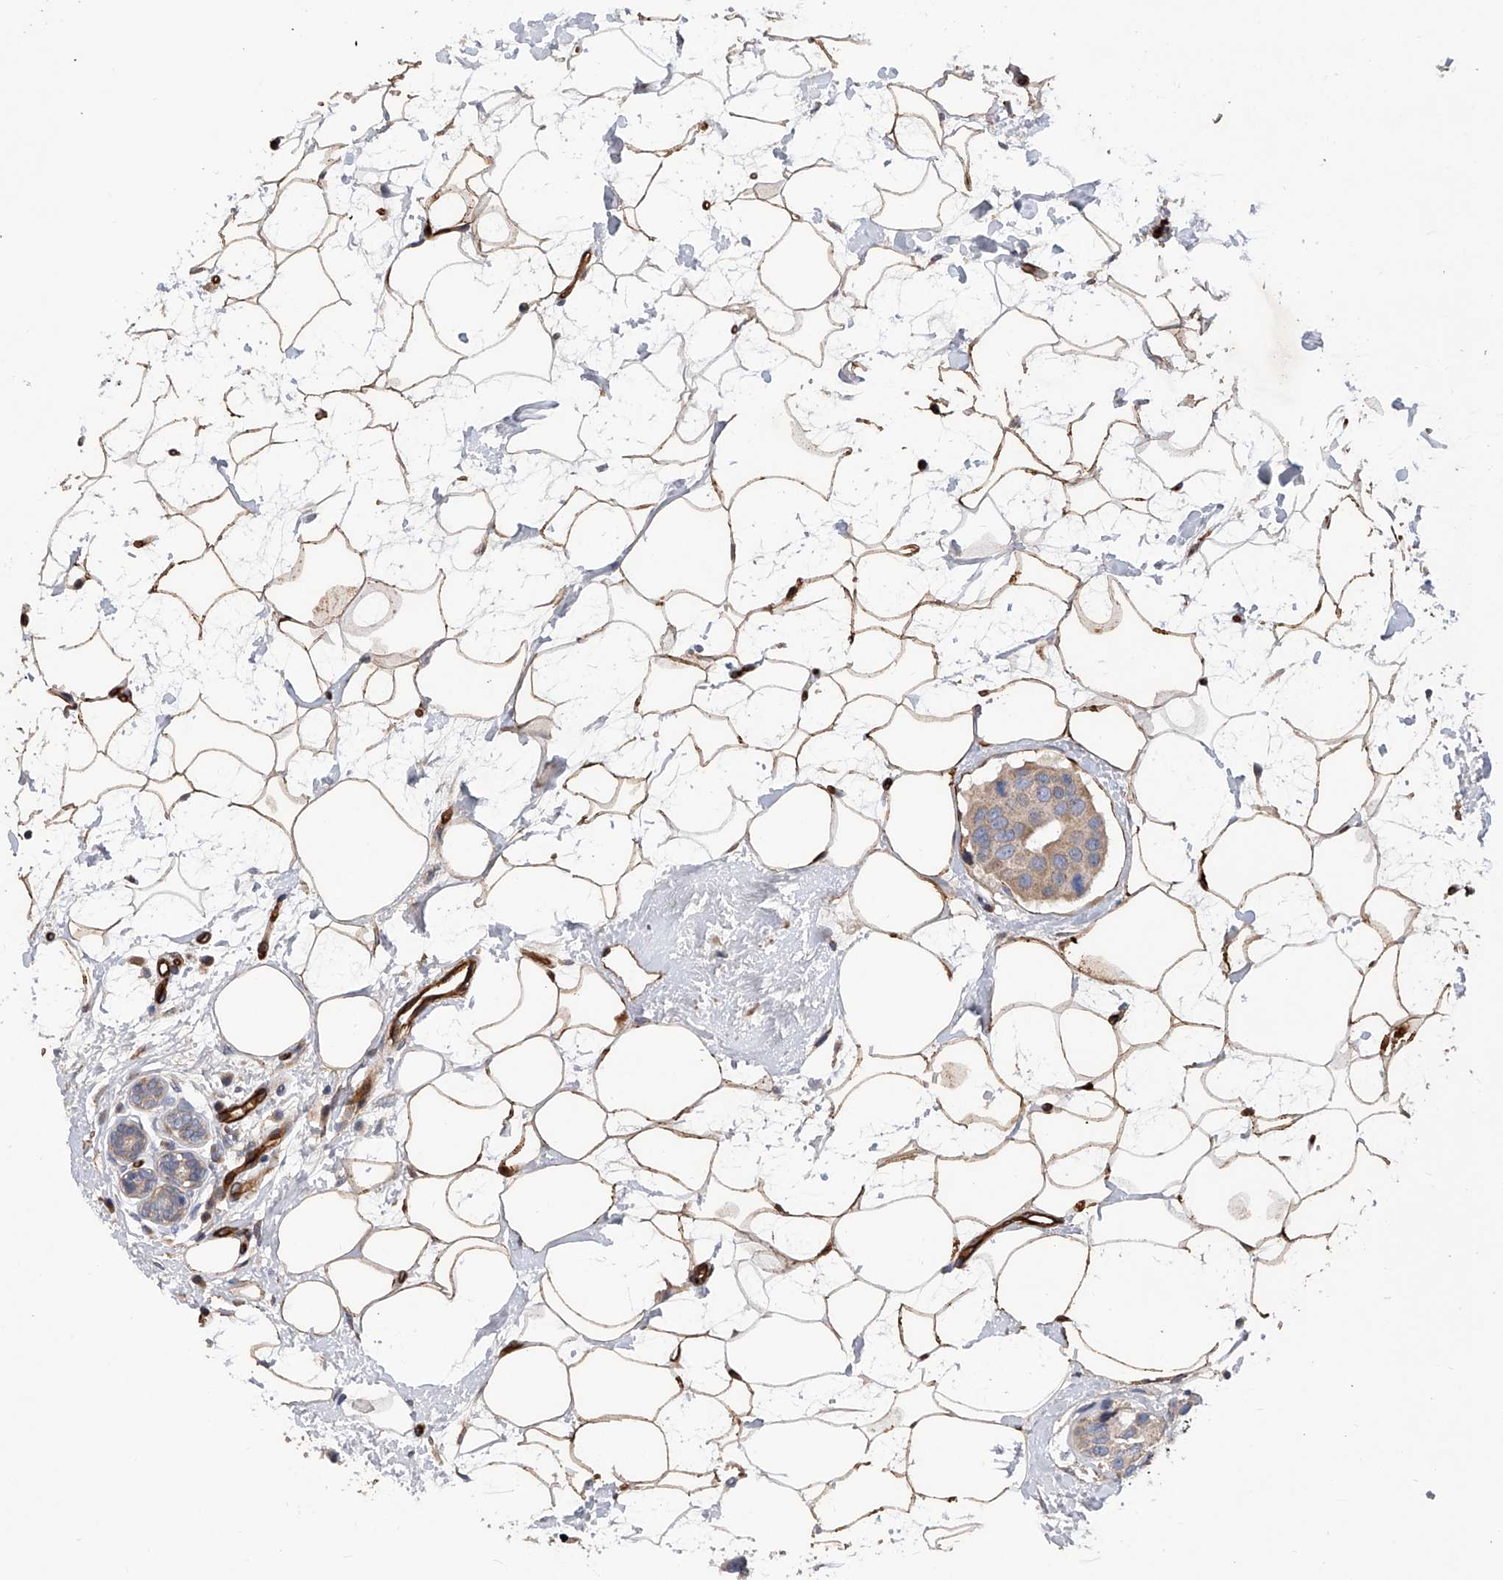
{"staining": {"intensity": "weak", "quantity": "25%-75%", "location": "cytoplasmic/membranous"}, "tissue": "breast cancer", "cell_type": "Tumor cells", "image_type": "cancer", "snomed": [{"axis": "morphology", "description": "Normal tissue, NOS"}, {"axis": "morphology", "description": "Duct carcinoma"}, {"axis": "topography", "description": "Breast"}], "caption": "Weak cytoplasmic/membranous staining for a protein is appreciated in about 25%-75% of tumor cells of breast cancer (infiltrating ductal carcinoma) using immunohistochemistry (IHC).", "gene": "PDSS2", "patient": {"sex": "female", "age": 39}}